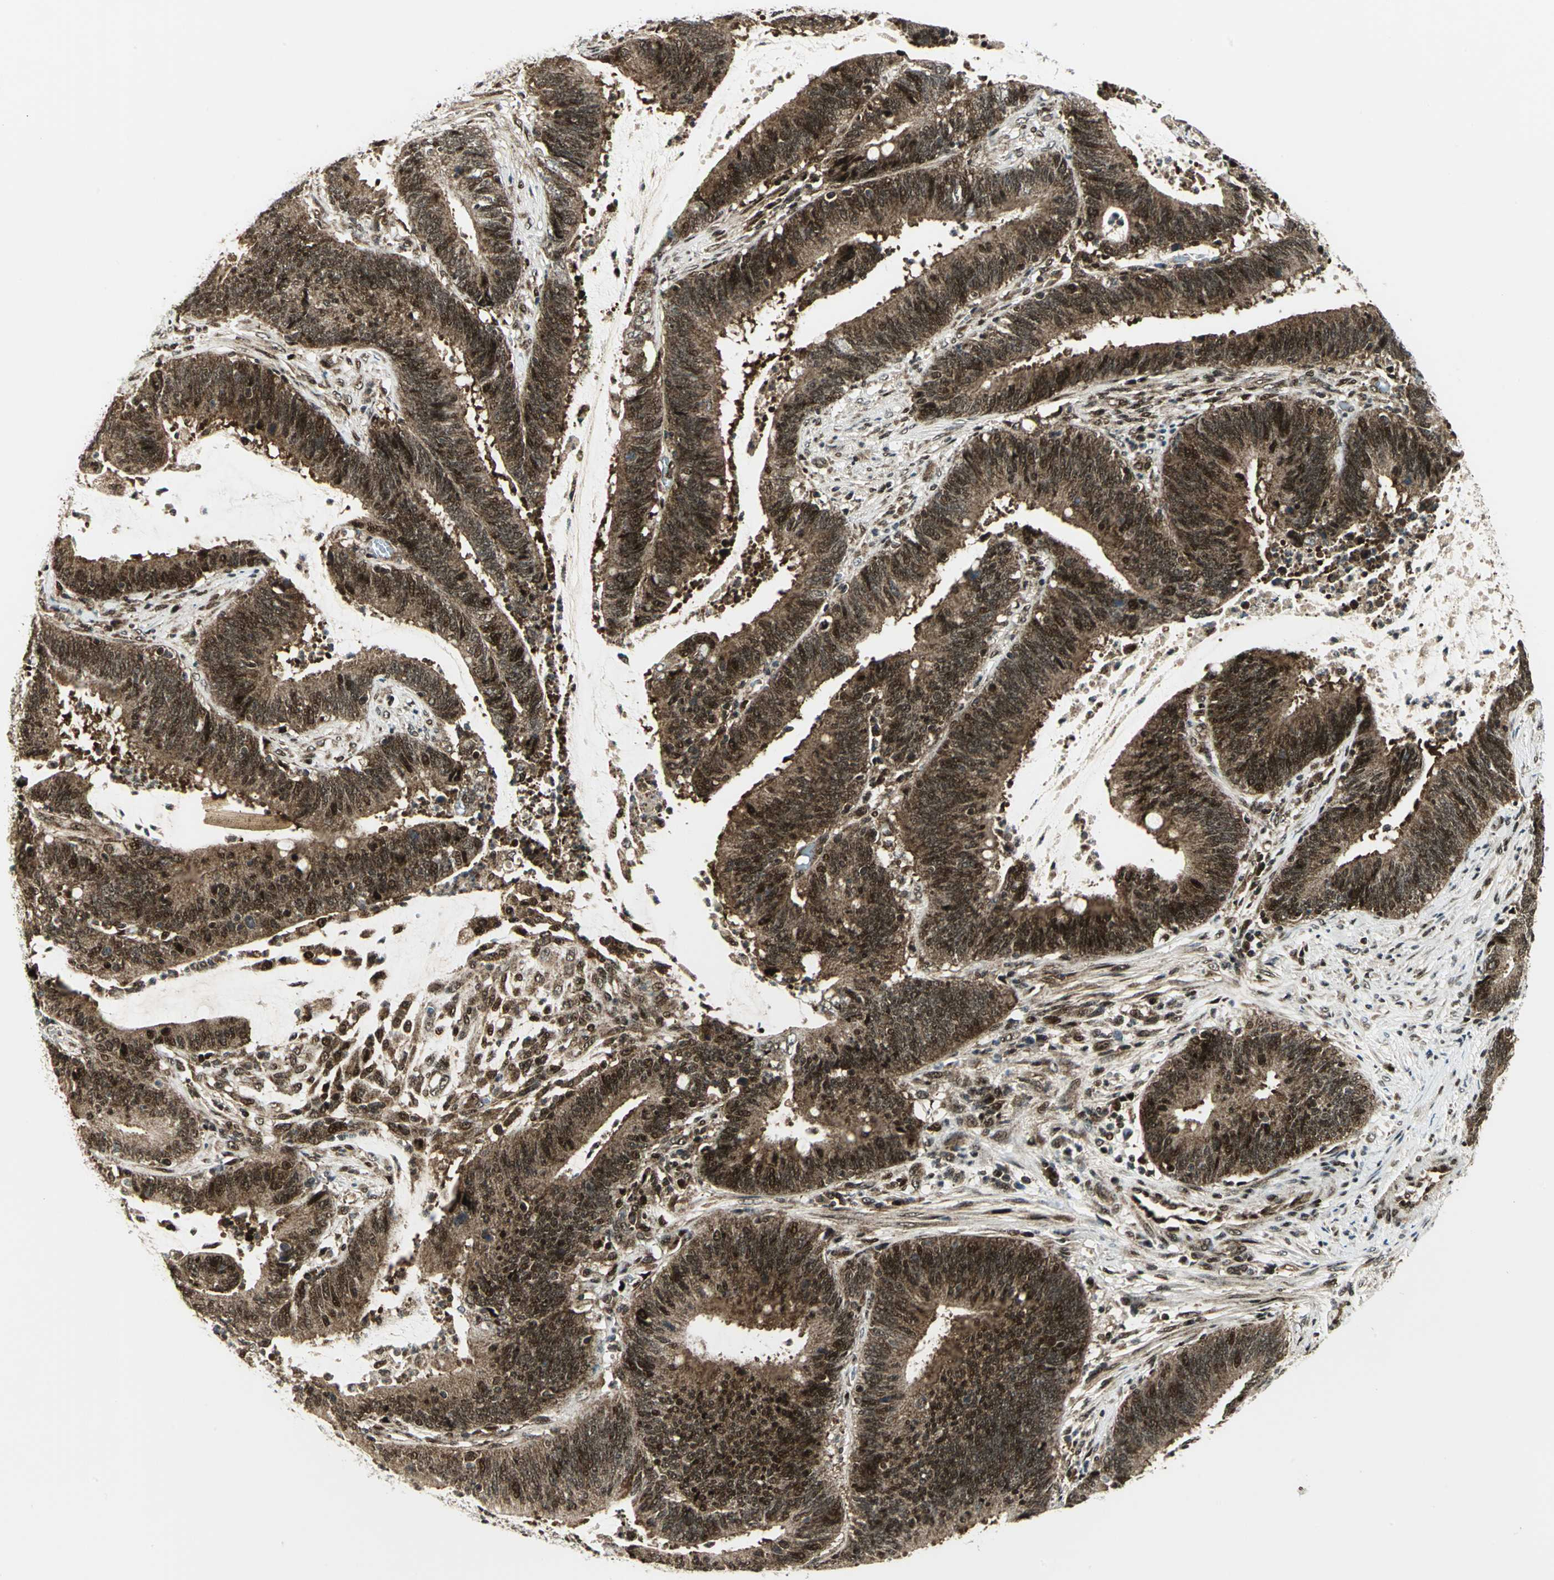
{"staining": {"intensity": "strong", "quantity": ">75%", "location": "cytoplasmic/membranous,nuclear"}, "tissue": "colorectal cancer", "cell_type": "Tumor cells", "image_type": "cancer", "snomed": [{"axis": "morphology", "description": "Adenocarcinoma, NOS"}, {"axis": "topography", "description": "Rectum"}], "caption": "Tumor cells demonstrate strong cytoplasmic/membranous and nuclear expression in about >75% of cells in colorectal adenocarcinoma.", "gene": "COPS5", "patient": {"sex": "female", "age": 66}}